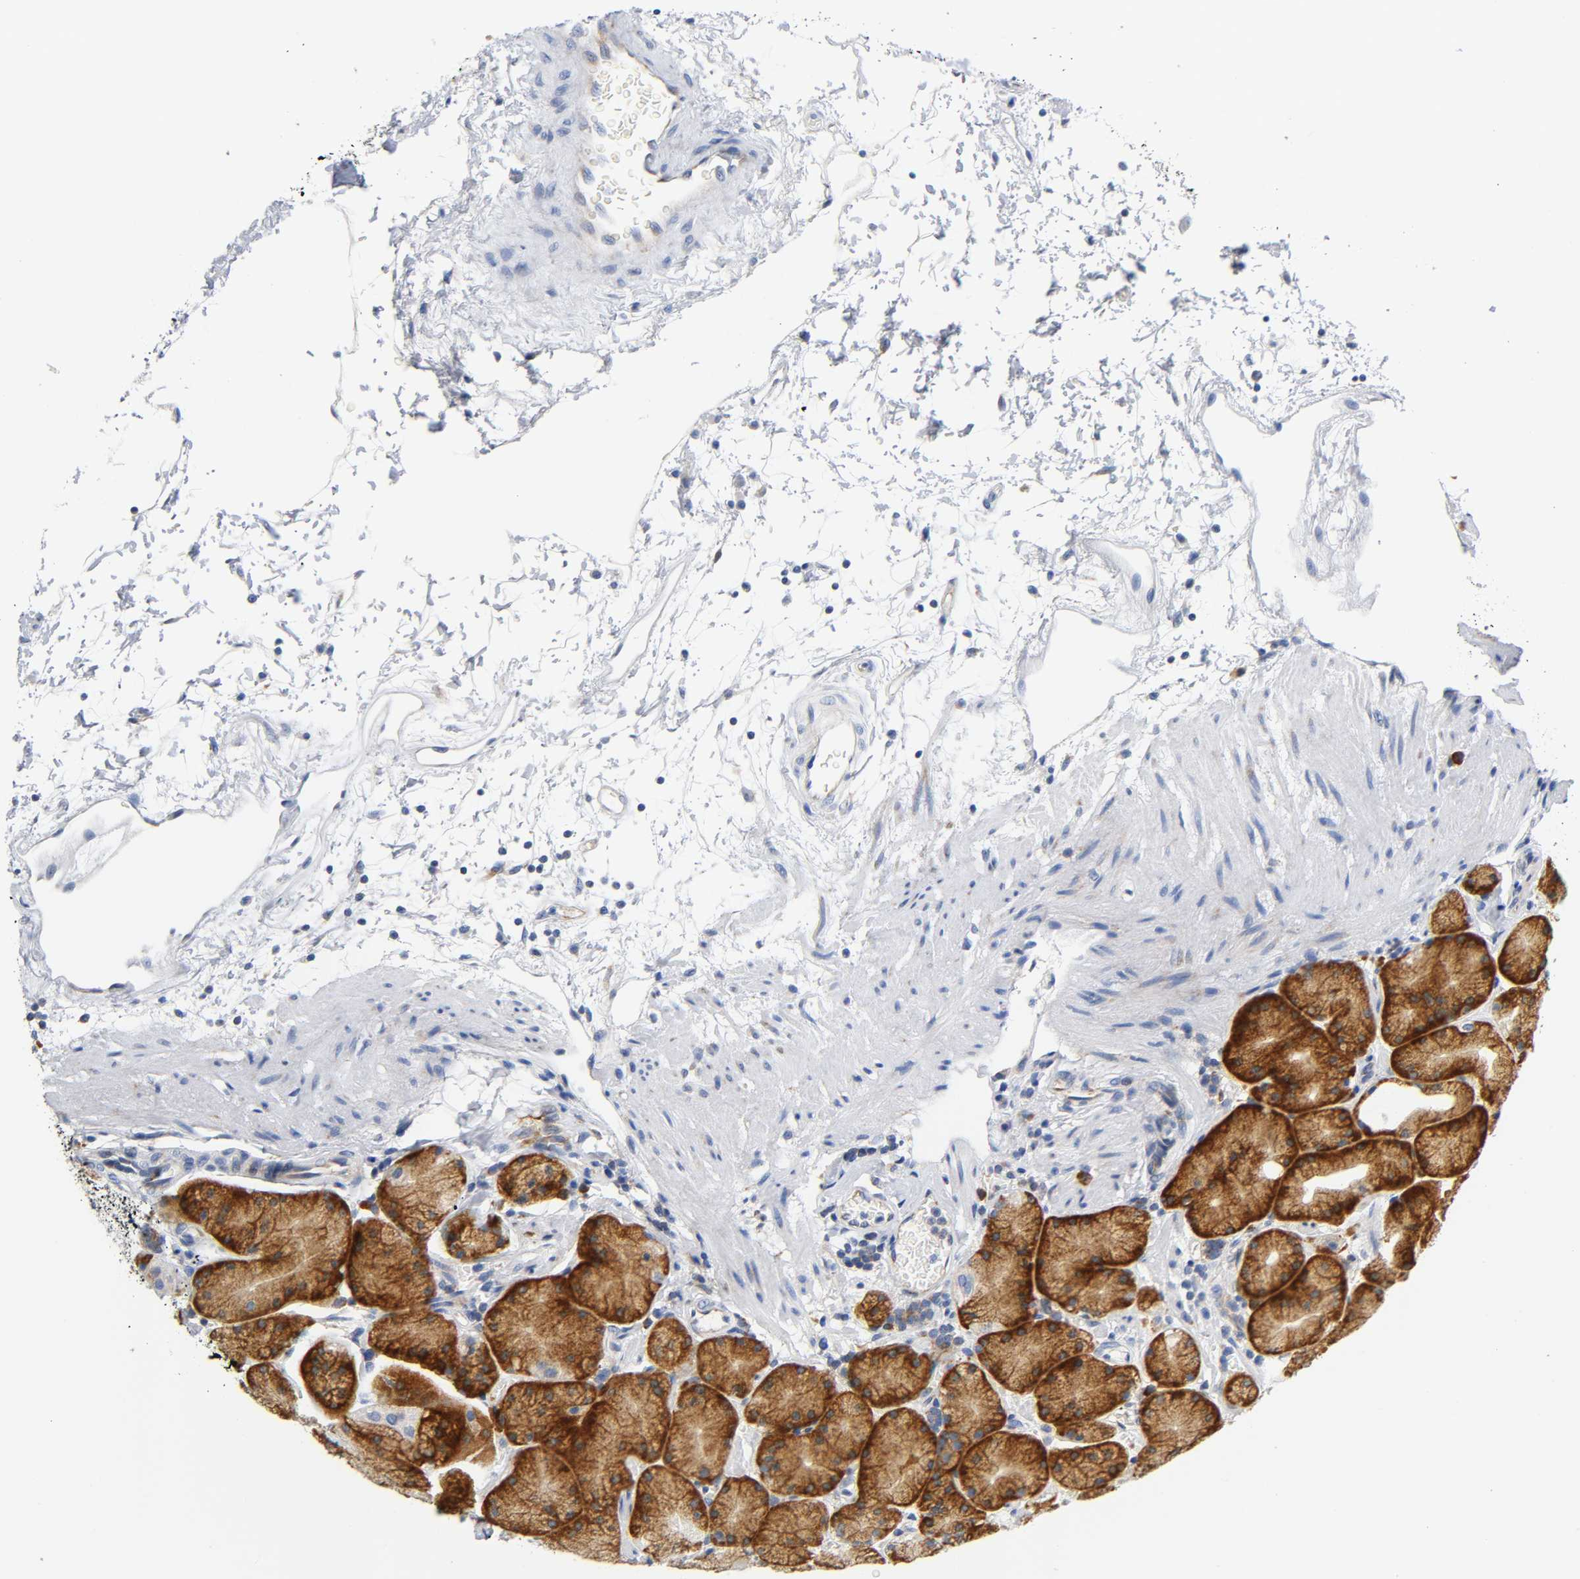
{"staining": {"intensity": "strong", "quantity": ">75%", "location": "cytoplasmic/membranous"}, "tissue": "stomach", "cell_type": "Glandular cells", "image_type": "normal", "snomed": [{"axis": "morphology", "description": "Normal tissue, NOS"}, {"axis": "topography", "description": "Stomach, upper"}, {"axis": "topography", "description": "Stomach"}], "caption": "Brown immunohistochemical staining in normal stomach reveals strong cytoplasmic/membranous positivity in approximately >75% of glandular cells. The staining is performed using DAB (3,3'-diaminobenzidine) brown chromogen to label protein expression. The nuclei are counter-stained blue using hematoxylin.", "gene": "REL", "patient": {"sex": "male", "age": 76}}